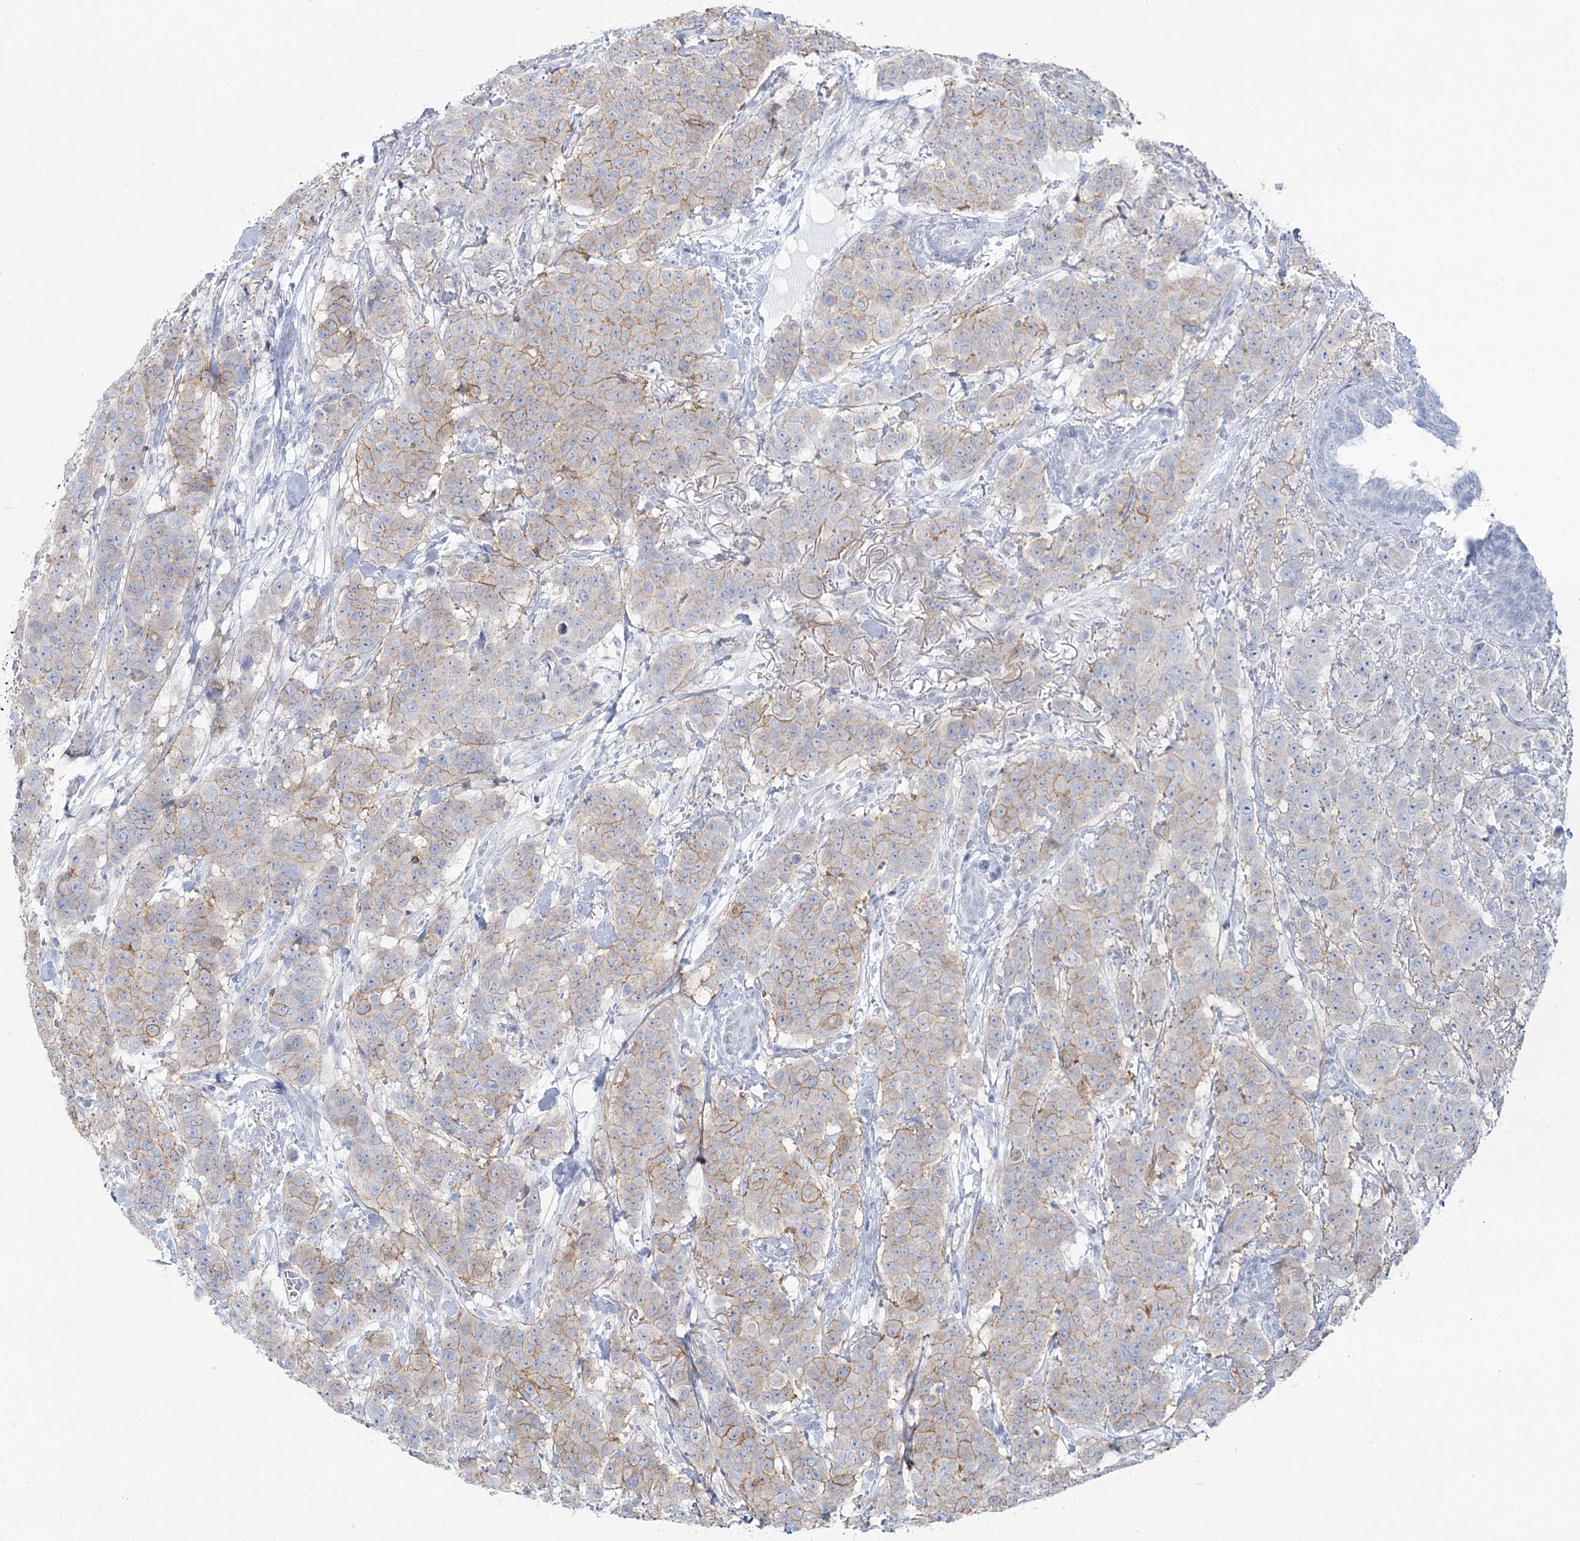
{"staining": {"intensity": "moderate", "quantity": "<25%", "location": "cytoplasmic/membranous"}, "tissue": "breast cancer", "cell_type": "Tumor cells", "image_type": "cancer", "snomed": [{"axis": "morphology", "description": "Duct carcinoma"}, {"axis": "topography", "description": "Breast"}], "caption": "This photomicrograph reveals immunohistochemistry staining of human infiltrating ductal carcinoma (breast), with low moderate cytoplasmic/membranous staining in about <25% of tumor cells.", "gene": "ZNF843", "patient": {"sex": "female", "age": 40}}